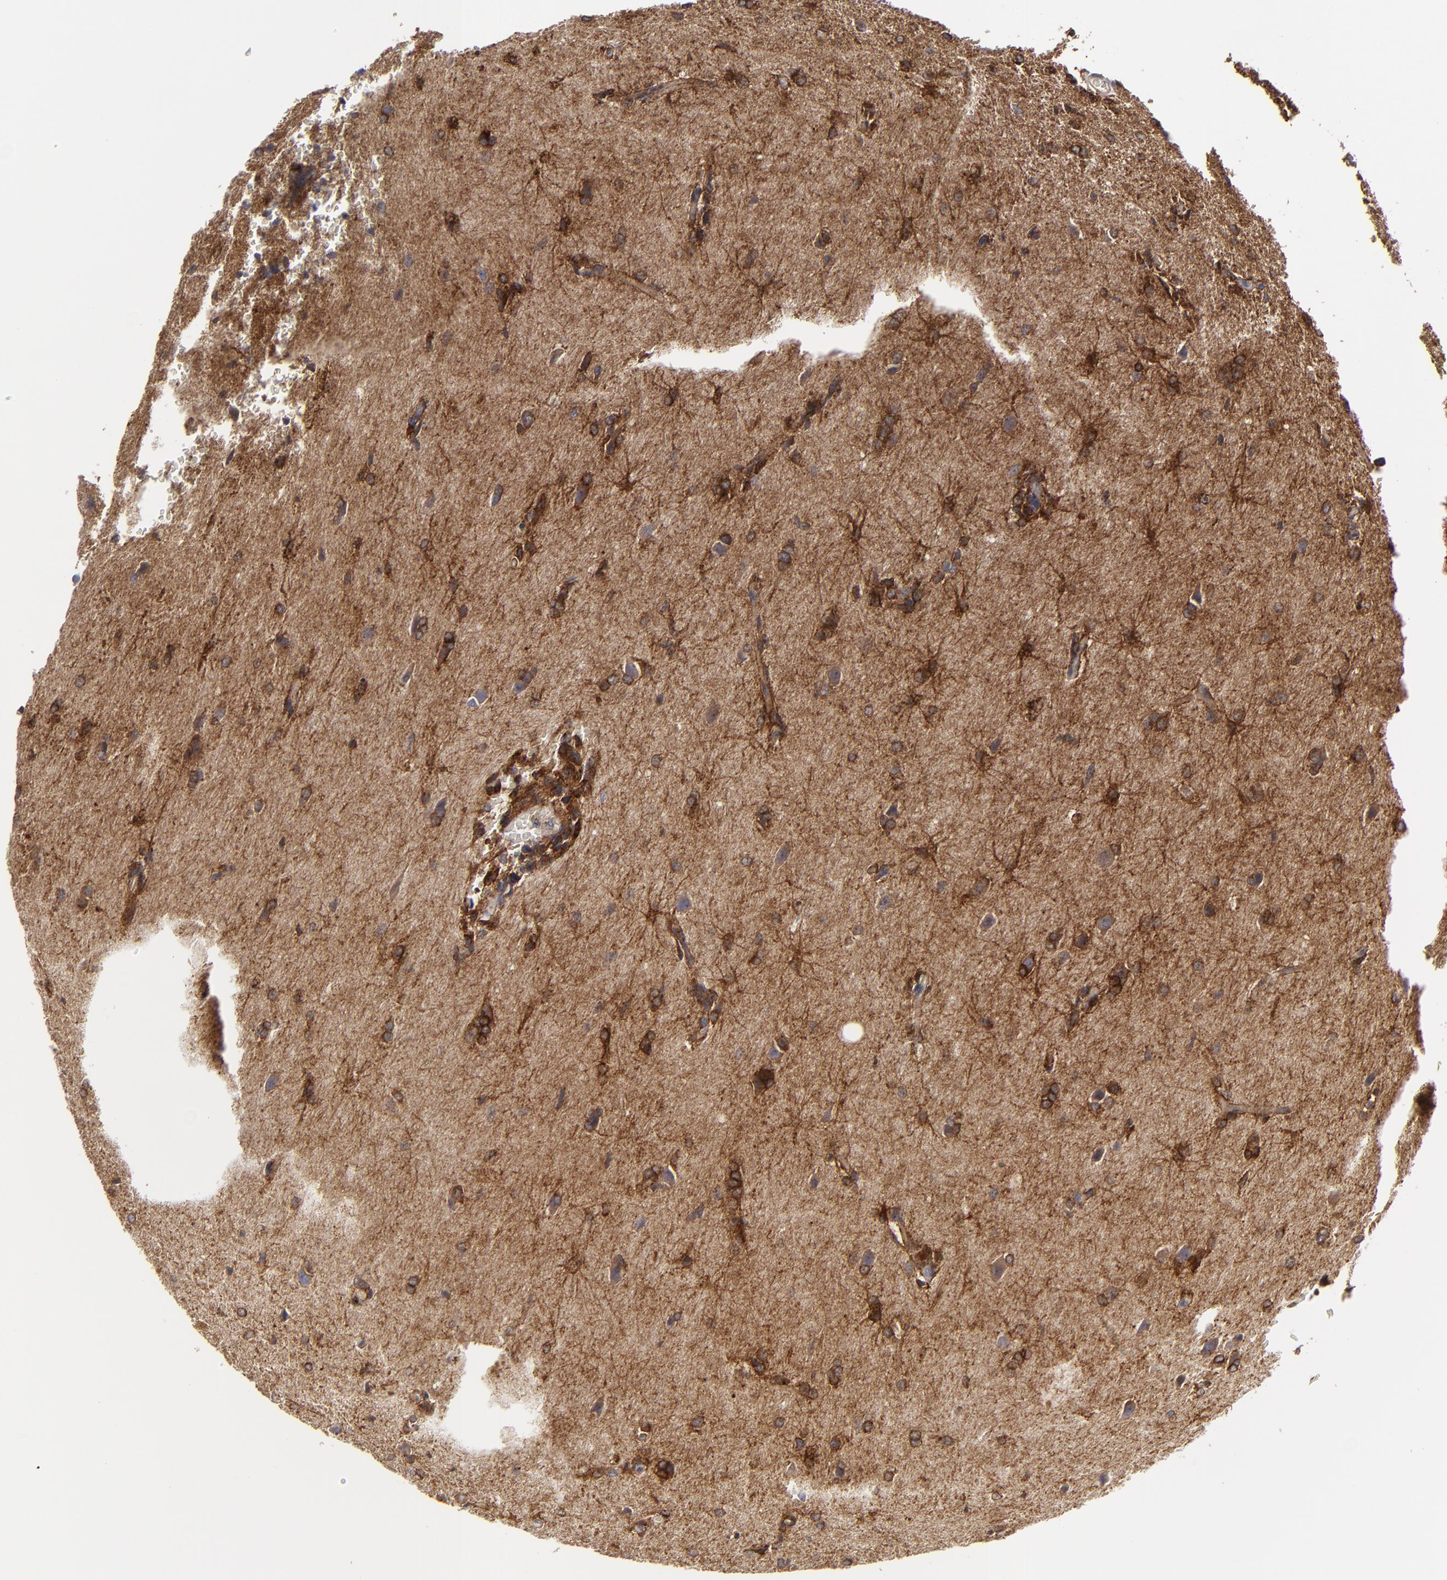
{"staining": {"intensity": "moderate", "quantity": "25%-75%", "location": "cytoplasmic/membranous"}, "tissue": "glioma", "cell_type": "Tumor cells", "image_type": "cancer", "snomed": [{"axis": "morphology", "description": "Glioma, malignant, High grade"}, {"axis": "topography", "description": "Brain"}], "caption": "Glioma tissue reveals moderate cytoplasmic/membranous staining in approximately 25%-75% of tumor cells, visualized by immunohistochemistry. (DAB IHC with brightfield microscopy, high magnification).", "gene": "ALCAM", "patient": {"sex": "male", "age": 68}}